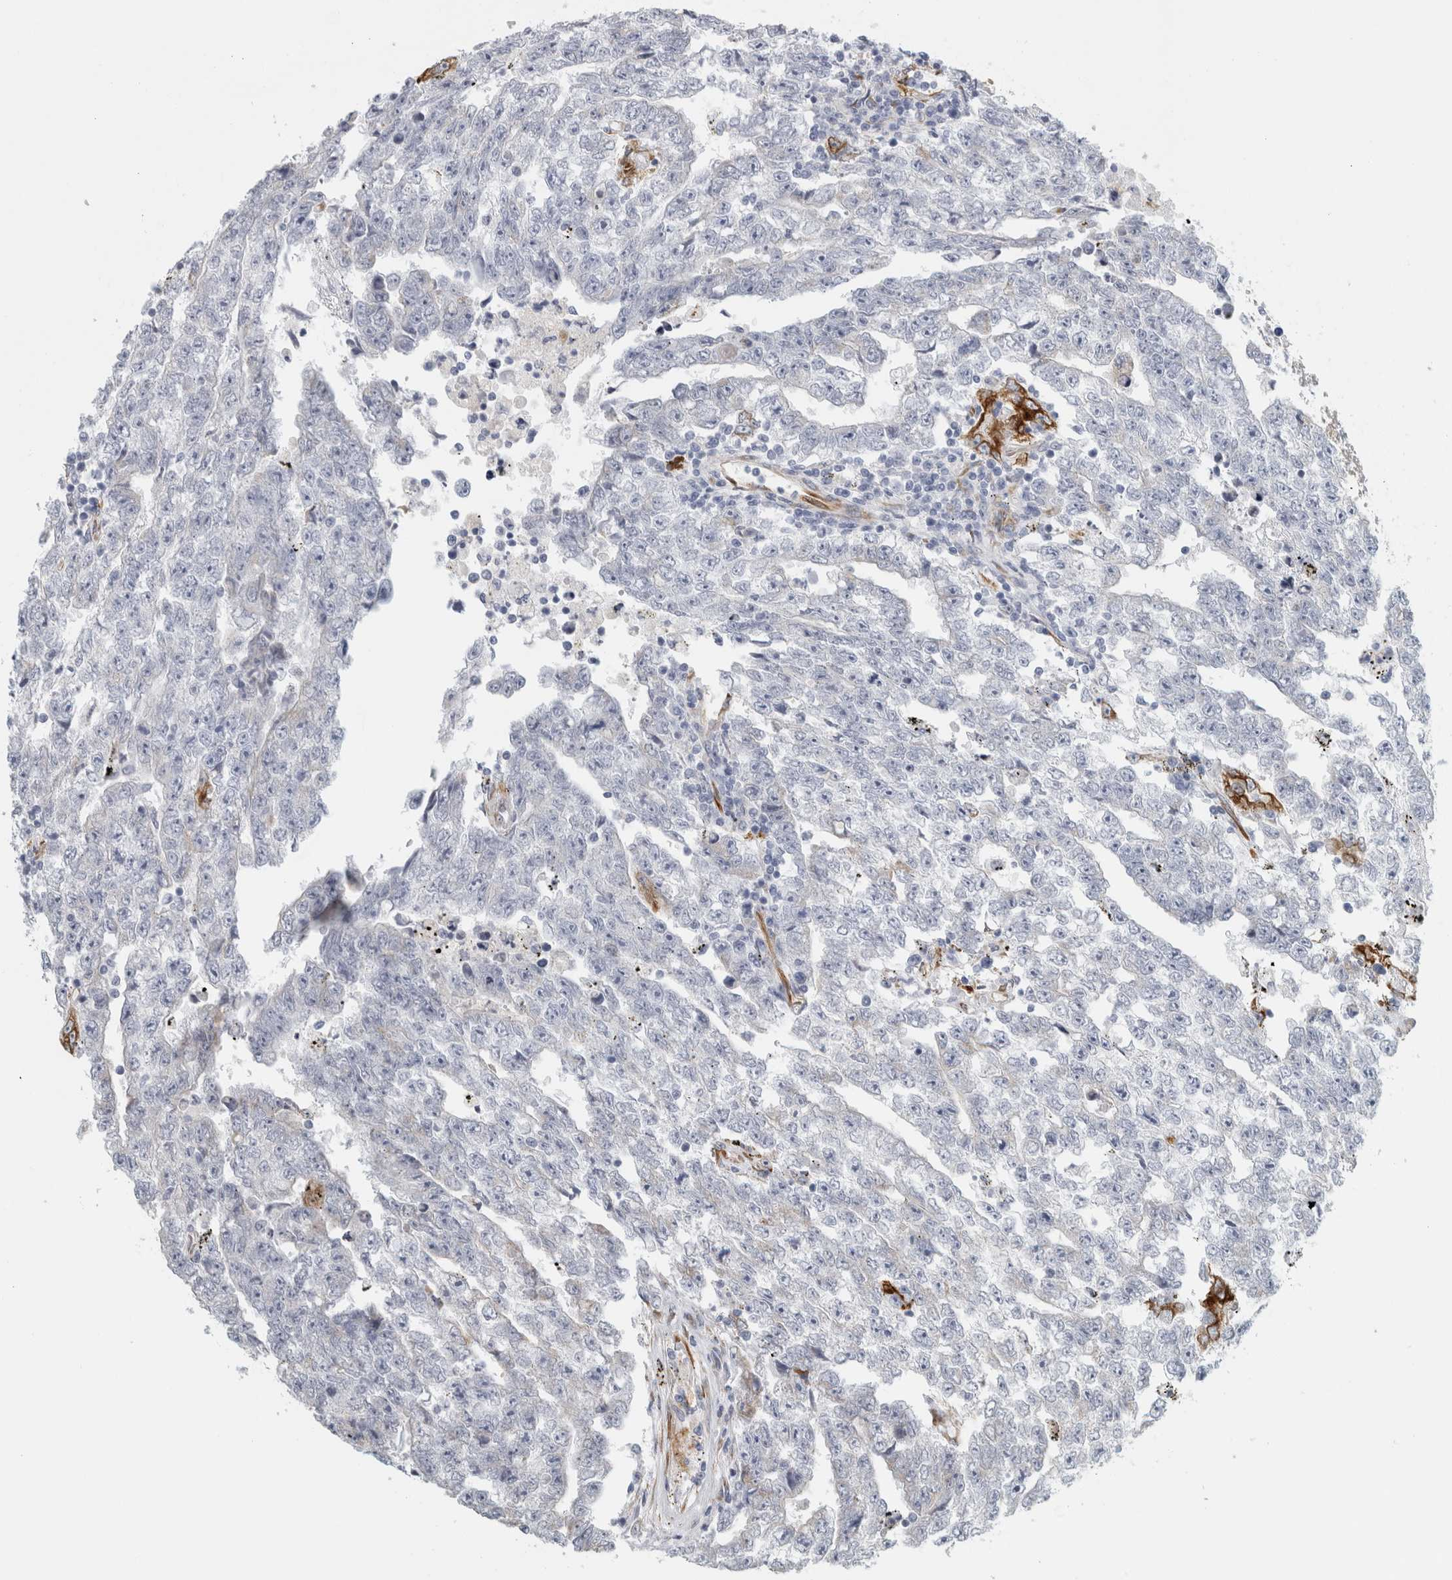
{"staining": {"intensity": "negative", "quantity": "none", "location": "none"}, "tissue": "testis cancer", "cell_type": "Tumor cells", "image_type": "cancer", "snomed": [{"axis": "morphology", "description": "Carcinoma, Embryonal, NOS"}, {"axis": "topography", "description": "Testis"}], "caption": "This image is of testis cancer stained with IHC to label a protein in brown with the nuclei are counter-stained blue. There is no expression in tumor cells.", "gene": "B3GNT3", "patient": {"sex": "male", "age": 25}}